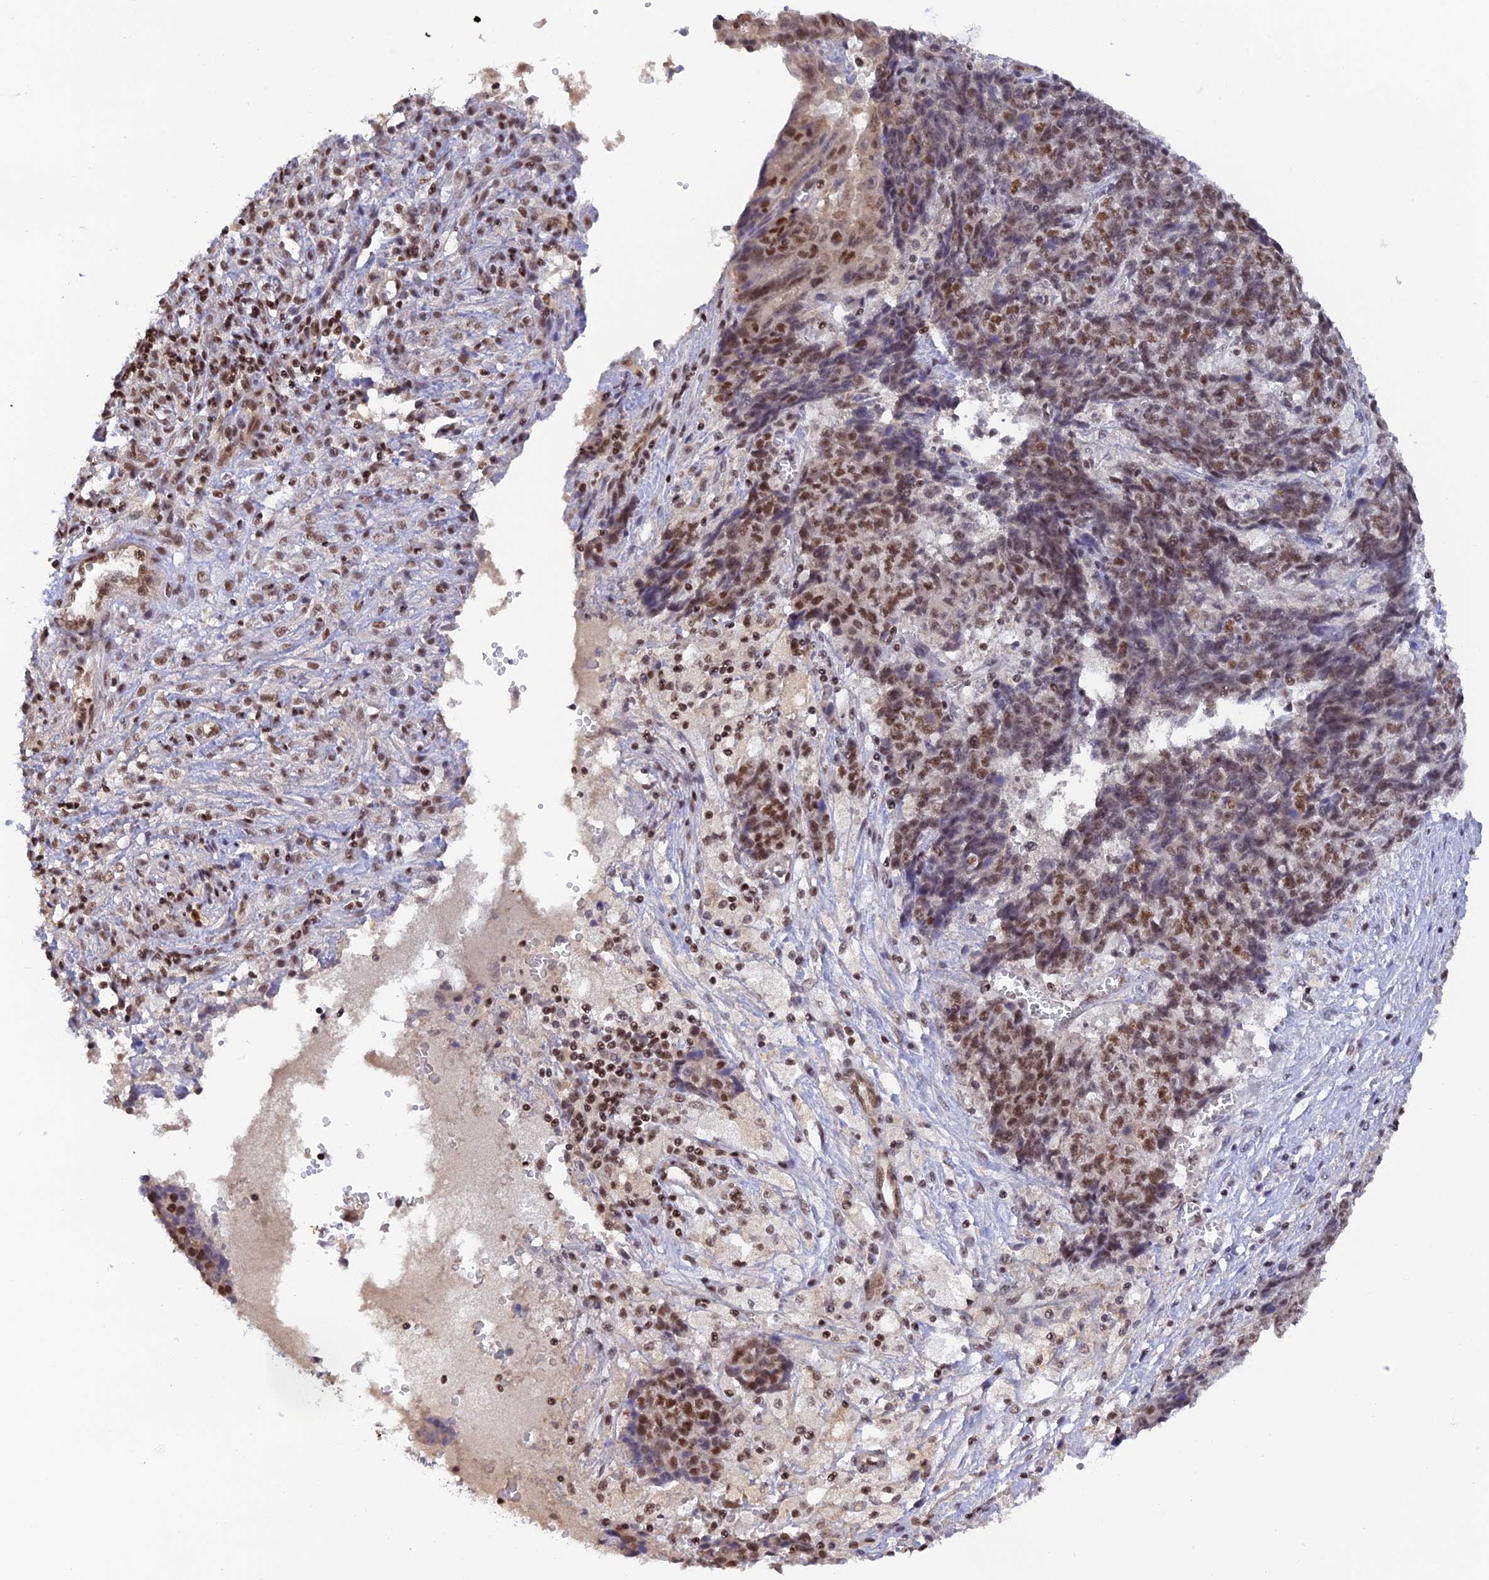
{"staining": {"intensity": "moderate", "quantity": ">75%", "location": "nuclear"}, "tissue": "ovarian cancer", "cell_type": "Tumor cells", "image_type": "cancer", "snomed": [{"axis": "morphology", "description": "Carcinoma, endometroid"}, {"axis": "topography", "description": "Ovary"}], "caption": "Protein staining exhibits moderate nuclear staining in approximately >75% of tumor cells in ovarian cancer (endometroid carcinoma).", "gene": "THAP11", "patient": {"sex": "female", "age": 42}}